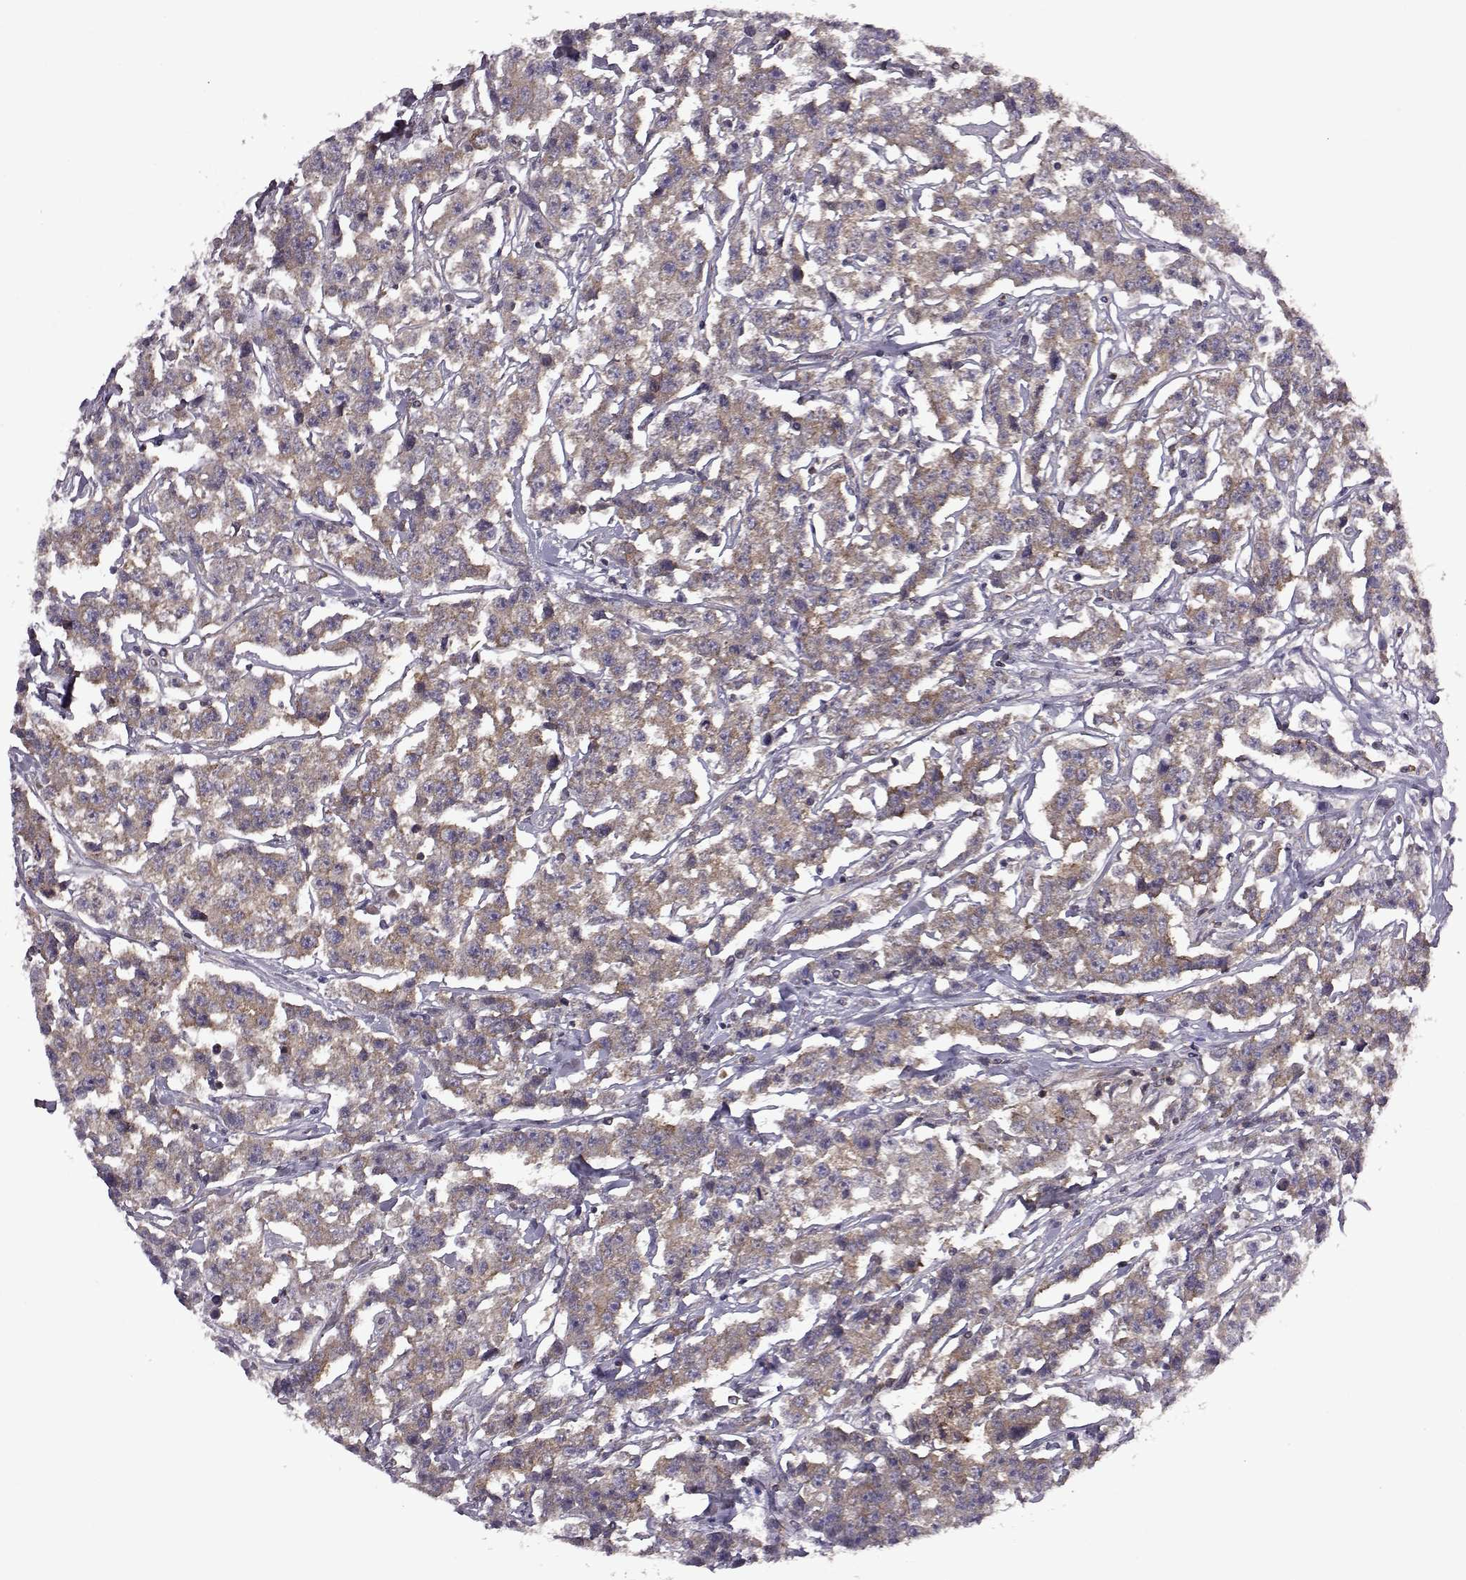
{"staining": {"intensity": "moderate", "quantity": ">75%", "location": "cytoplasmic/membranous"}, "tissue": "testis cancer", "cell_type": "Tumor cells", "image_type": "cancer", "snomed": [{"axis": "morphology", "description": "Seminoma, NOS"}, {"axis": "topography", "description": "Testis"}], "caption": "Approximately >75% of tumor cells in testis cancer demonstrate moderate cytoplasmic/membranous protein expression as visualized by brown immunohistochemical staining.", "gene": "URI1", "patient": {"sex": "male", "age": 59}}